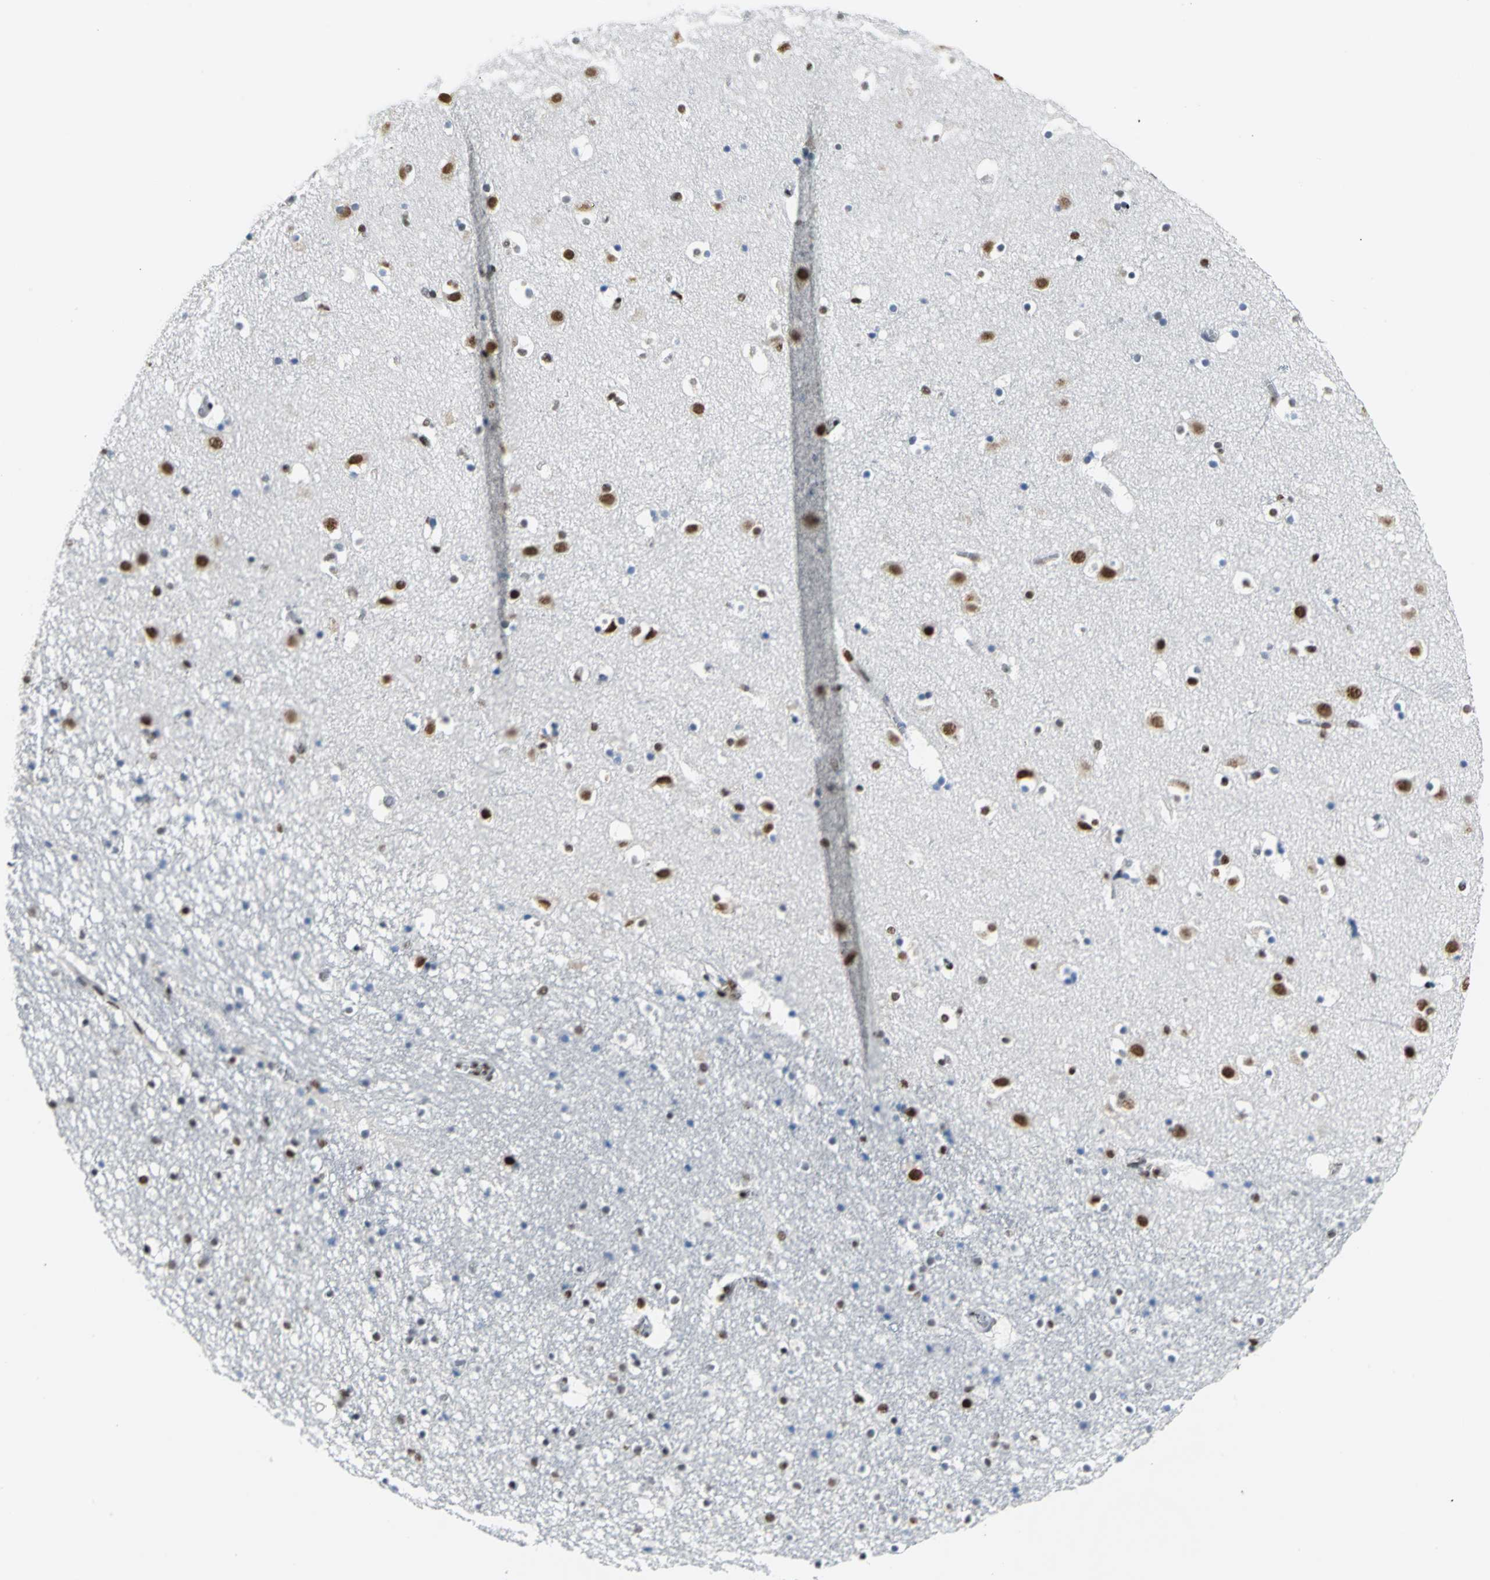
{"staining": {"intensity": "strong", "quantity": "25%-75%", "location": "nuclear"}, "tissue": "caudate", "cell_type": "Glial cells", "image_type": "normal", "snomed": [{"axis": "morphology", "description": "Normal tissue, NOS"}, {"axis": "topography", "description": "Lateral ventricle wall"}], "caption": "A histopathology image showing strong nuclear positivity in about 25%-75% of glial cells in normal caudate, as visualized by brown immunohistochemical staining.", "gene": "HNRNPD", "patient": {"sex": "male", "age": 45}}